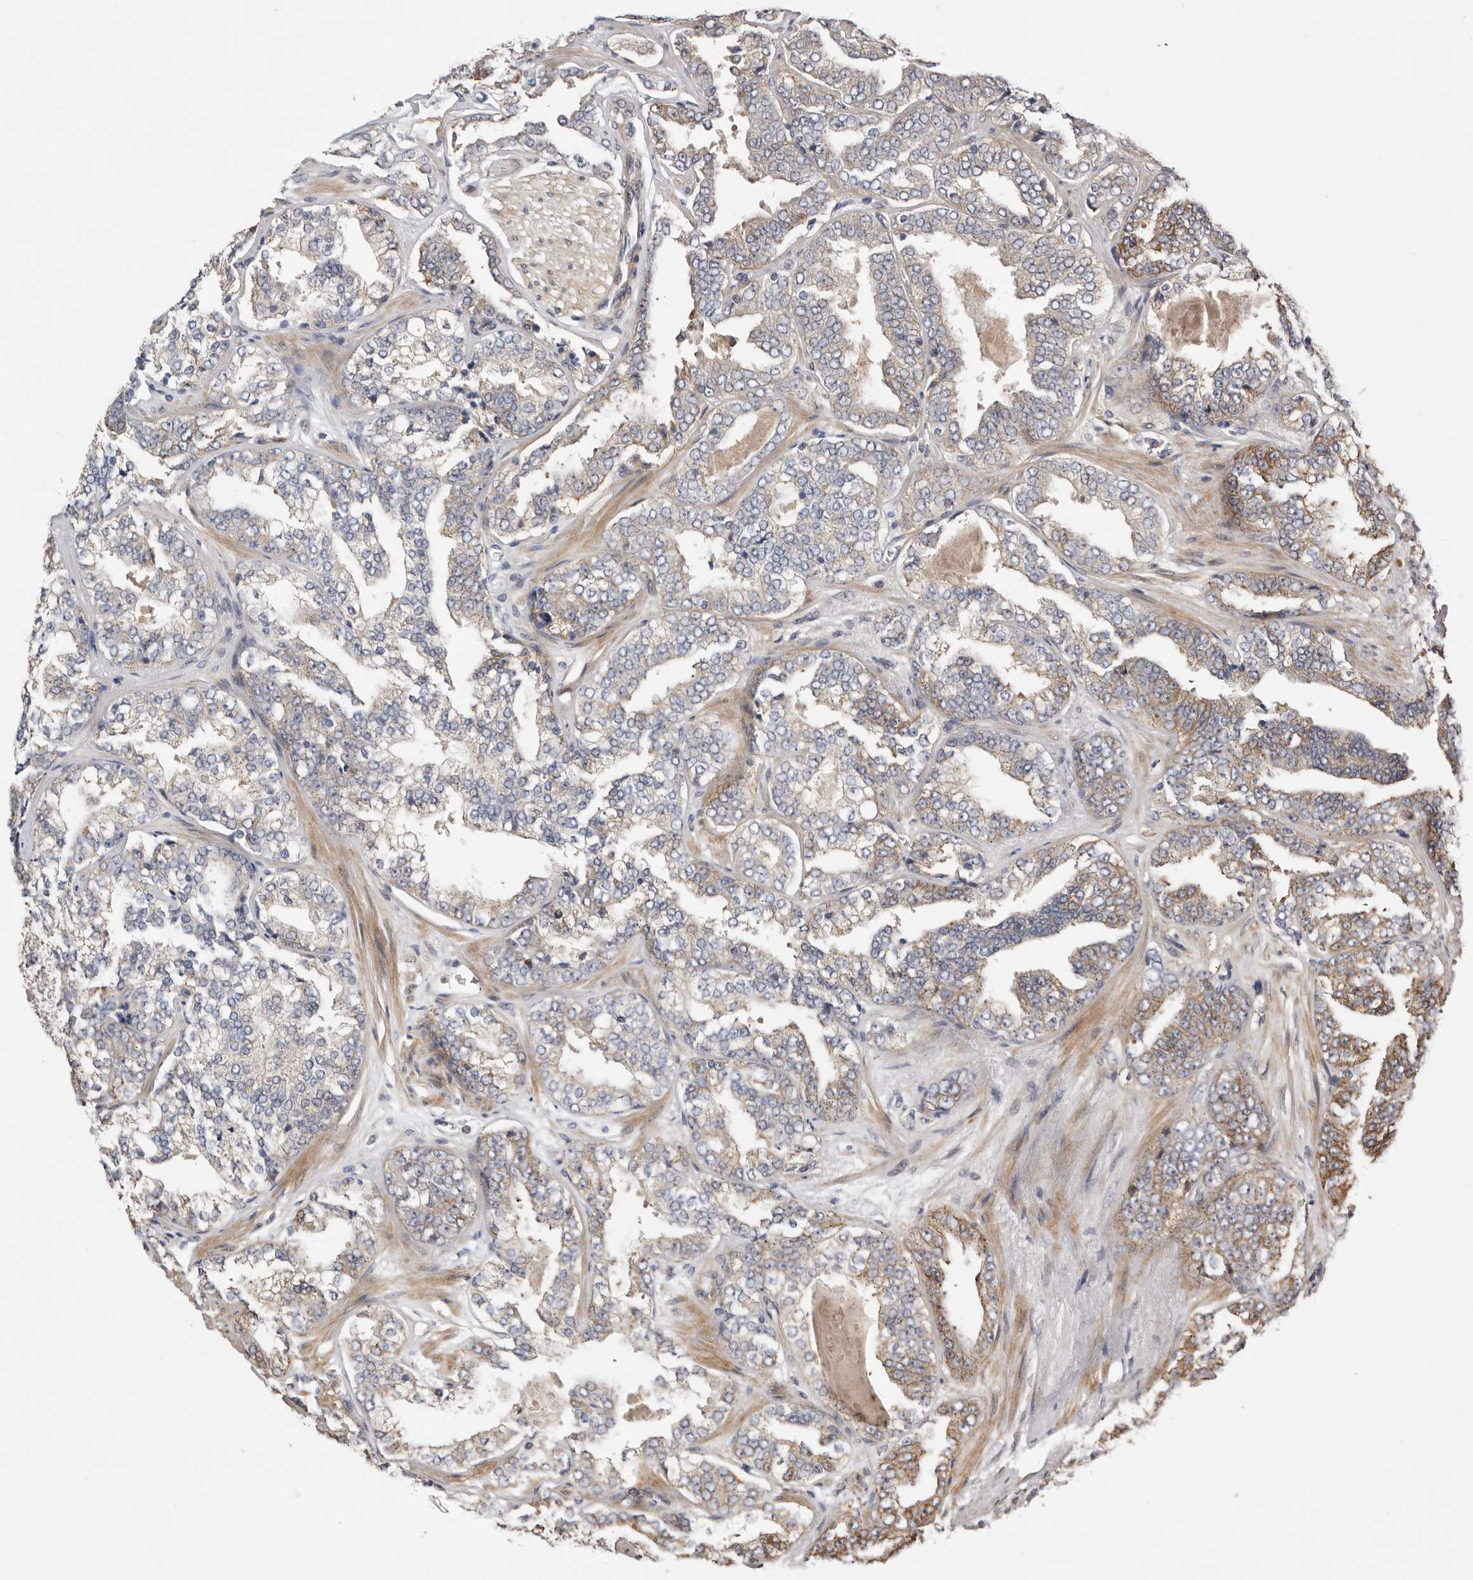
{"staining": {"intensity": "weak", "quantity": "<25%", "location": "cytoplasmic/membranous"}, "tissue": "prostate cancer", "cell_type": "Tumor cells", "image_type": "cancer", "snomed": [{"axis": "morphology", "description": "Adenocarcinoma, High grade"}, {"axis": "topography", "description": "Prostate"}], "caption": "DAB (3,3'-diaminobenzidine) immunohistochemical staining of human prostate high-grade adenocarcinoma reveals no significant positivity in tumor cells.", "gene": "MSRB2", "patient": {"sex": "male", "age": 71}}